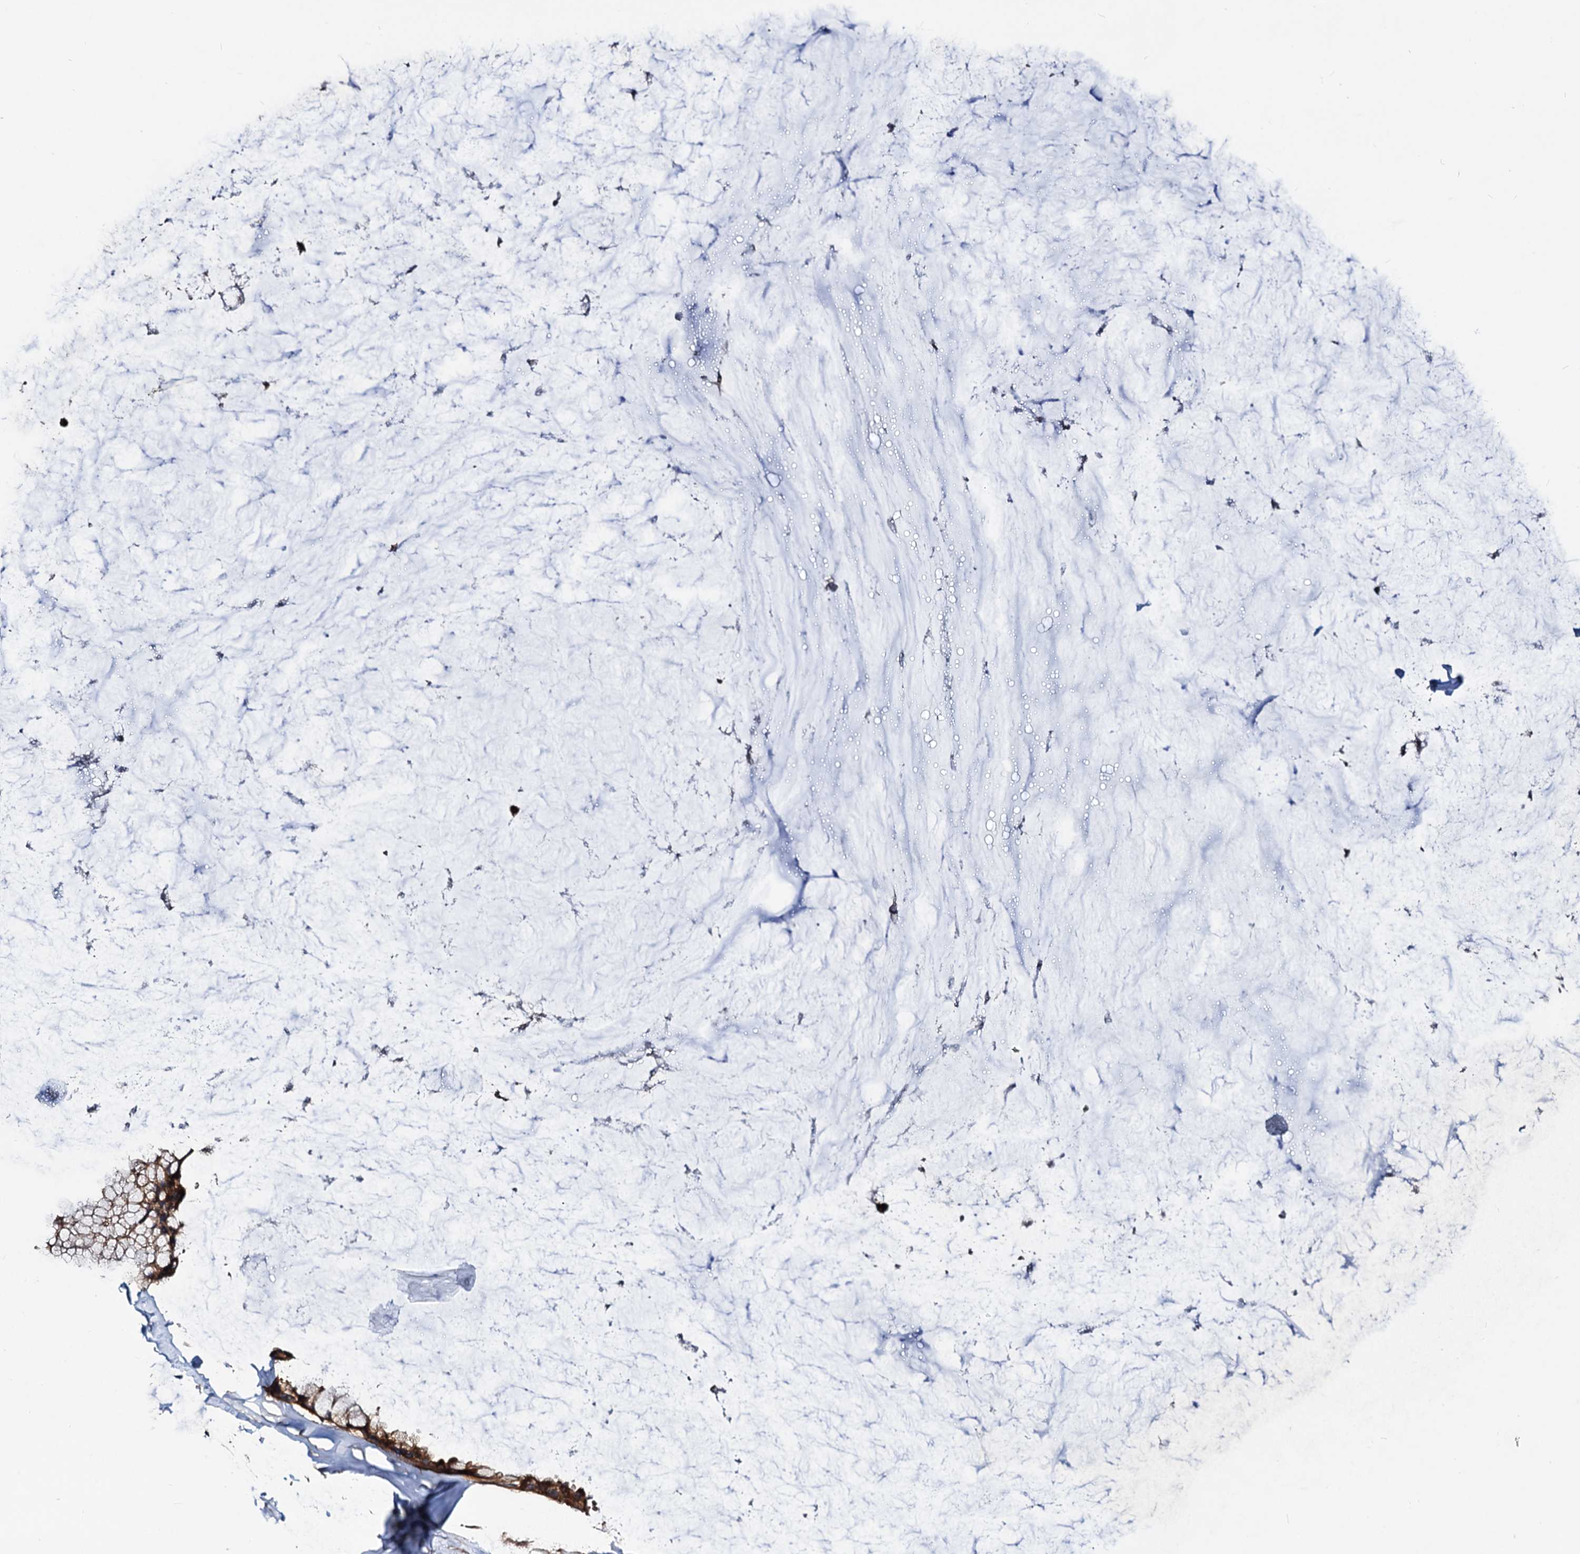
{"staining": {"intensity": "strong", "quantity": ">75%", "location": "cytoplasmic/membranous"}, "tissue": "ovarian cancer", "cell_type": "Tumor cells", "image_type": "cancer", "snomed": [{"axis": "morphology", "description": "Cystadenocarcinoma, mucinous, NOS"}, {"axis": "topography", "description": "Ovary"}], "caption": "This is a histology image of immunohistochemistry (IHC) staining of ovarian cancer, which shows strong positivity in the cytoplasmic/membranous of tumor cells.", "gene": "IDI1", "patient": {"sex": "female", "age": 39}}